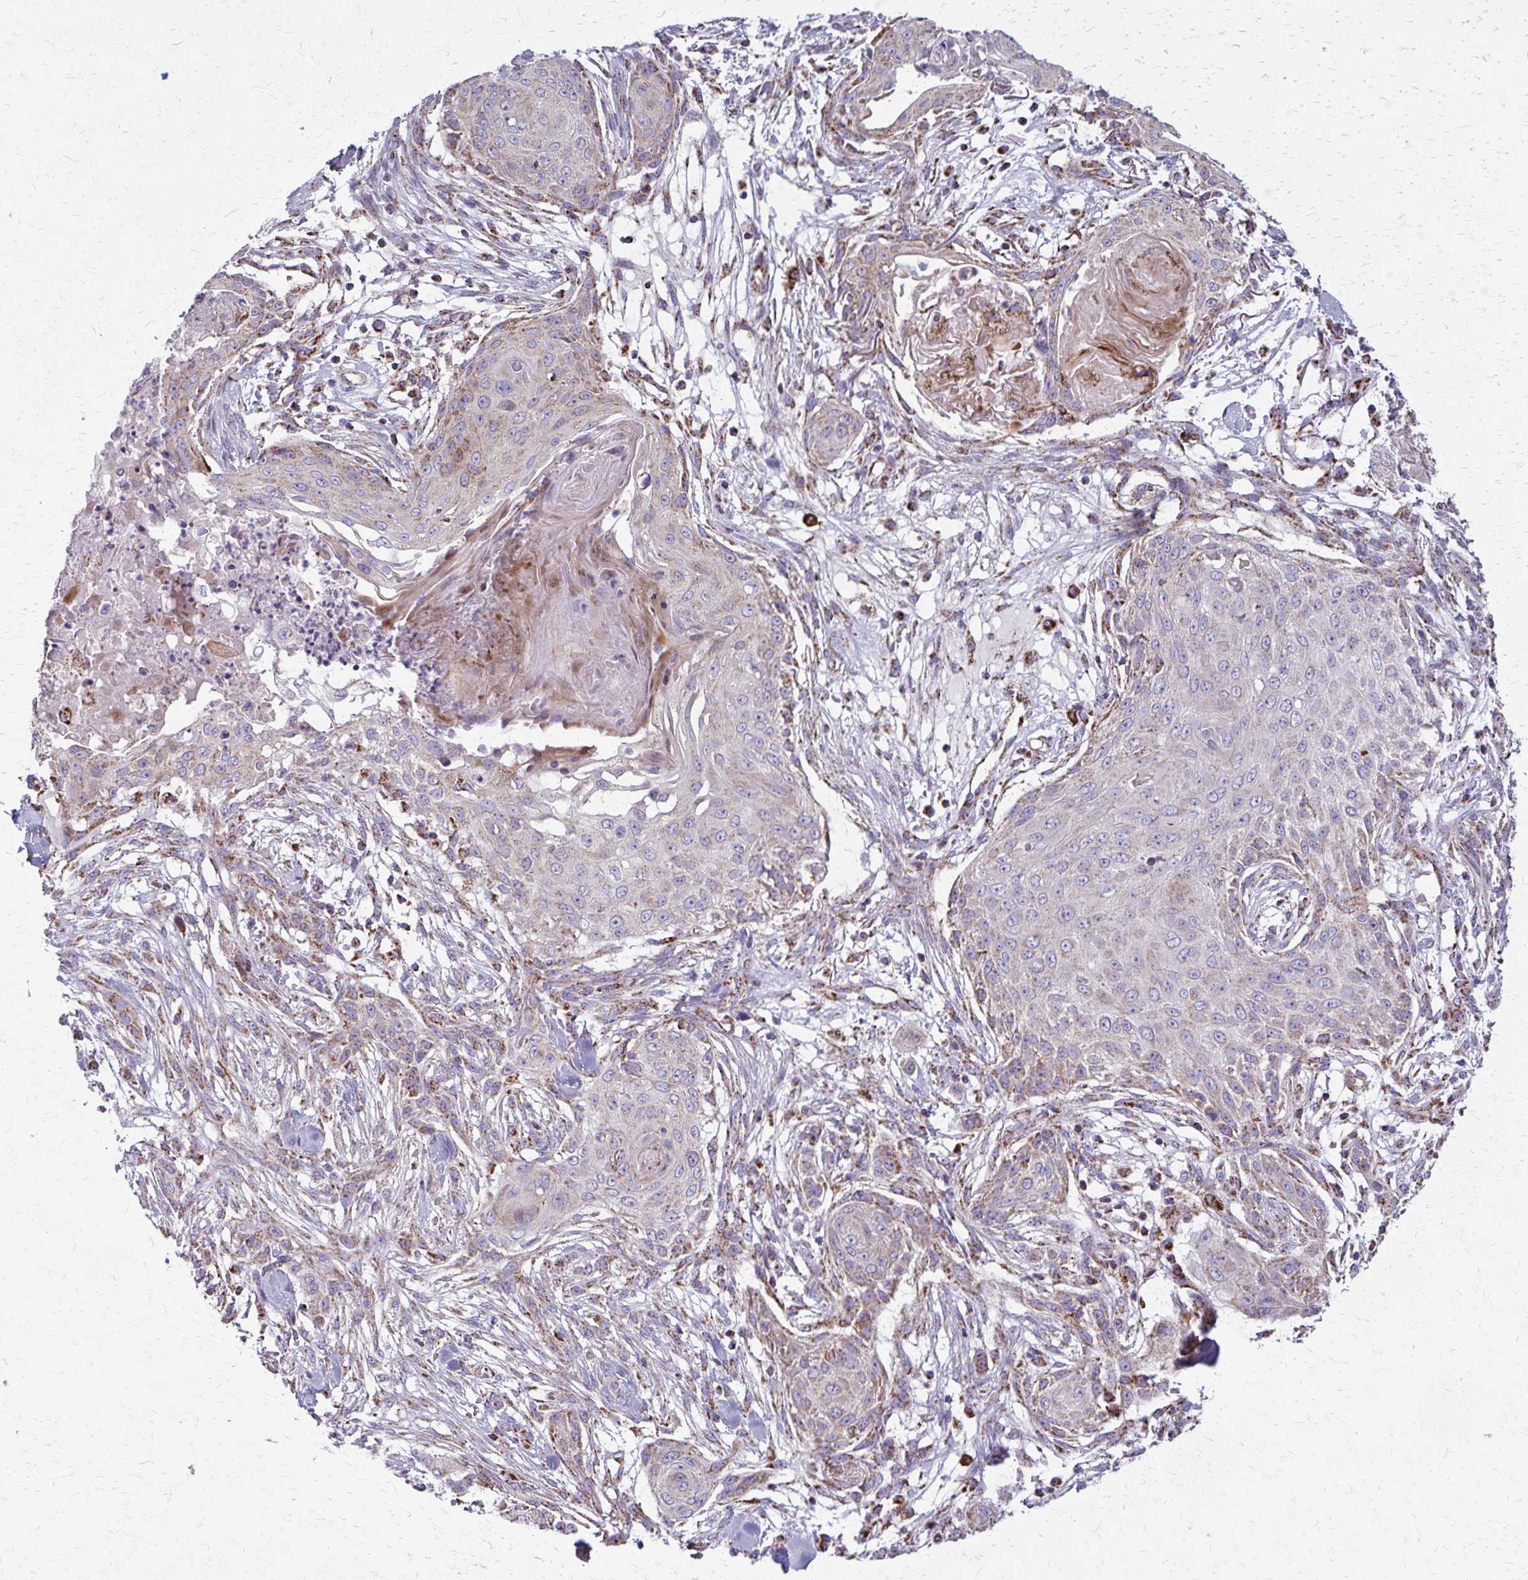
{"staining": {"intensity": "negative", "quantity": "none", "location": "none"}, "tissue": "skin cancer", "cell_type": "Tumor cells", "image_type": "cancer", "snomed": [{"axis": "morphology", "description": "Squamous cell carcinoma, NOS"}, {"axis": "topography", "description": "Skin"}], "caption": "Human skin cancer stained for a protein using immunohistochemistry (IHC) displays no staining in tumor cells.", "gene": "TVP23A", "patient": {"sex": "female", "age": 59}}